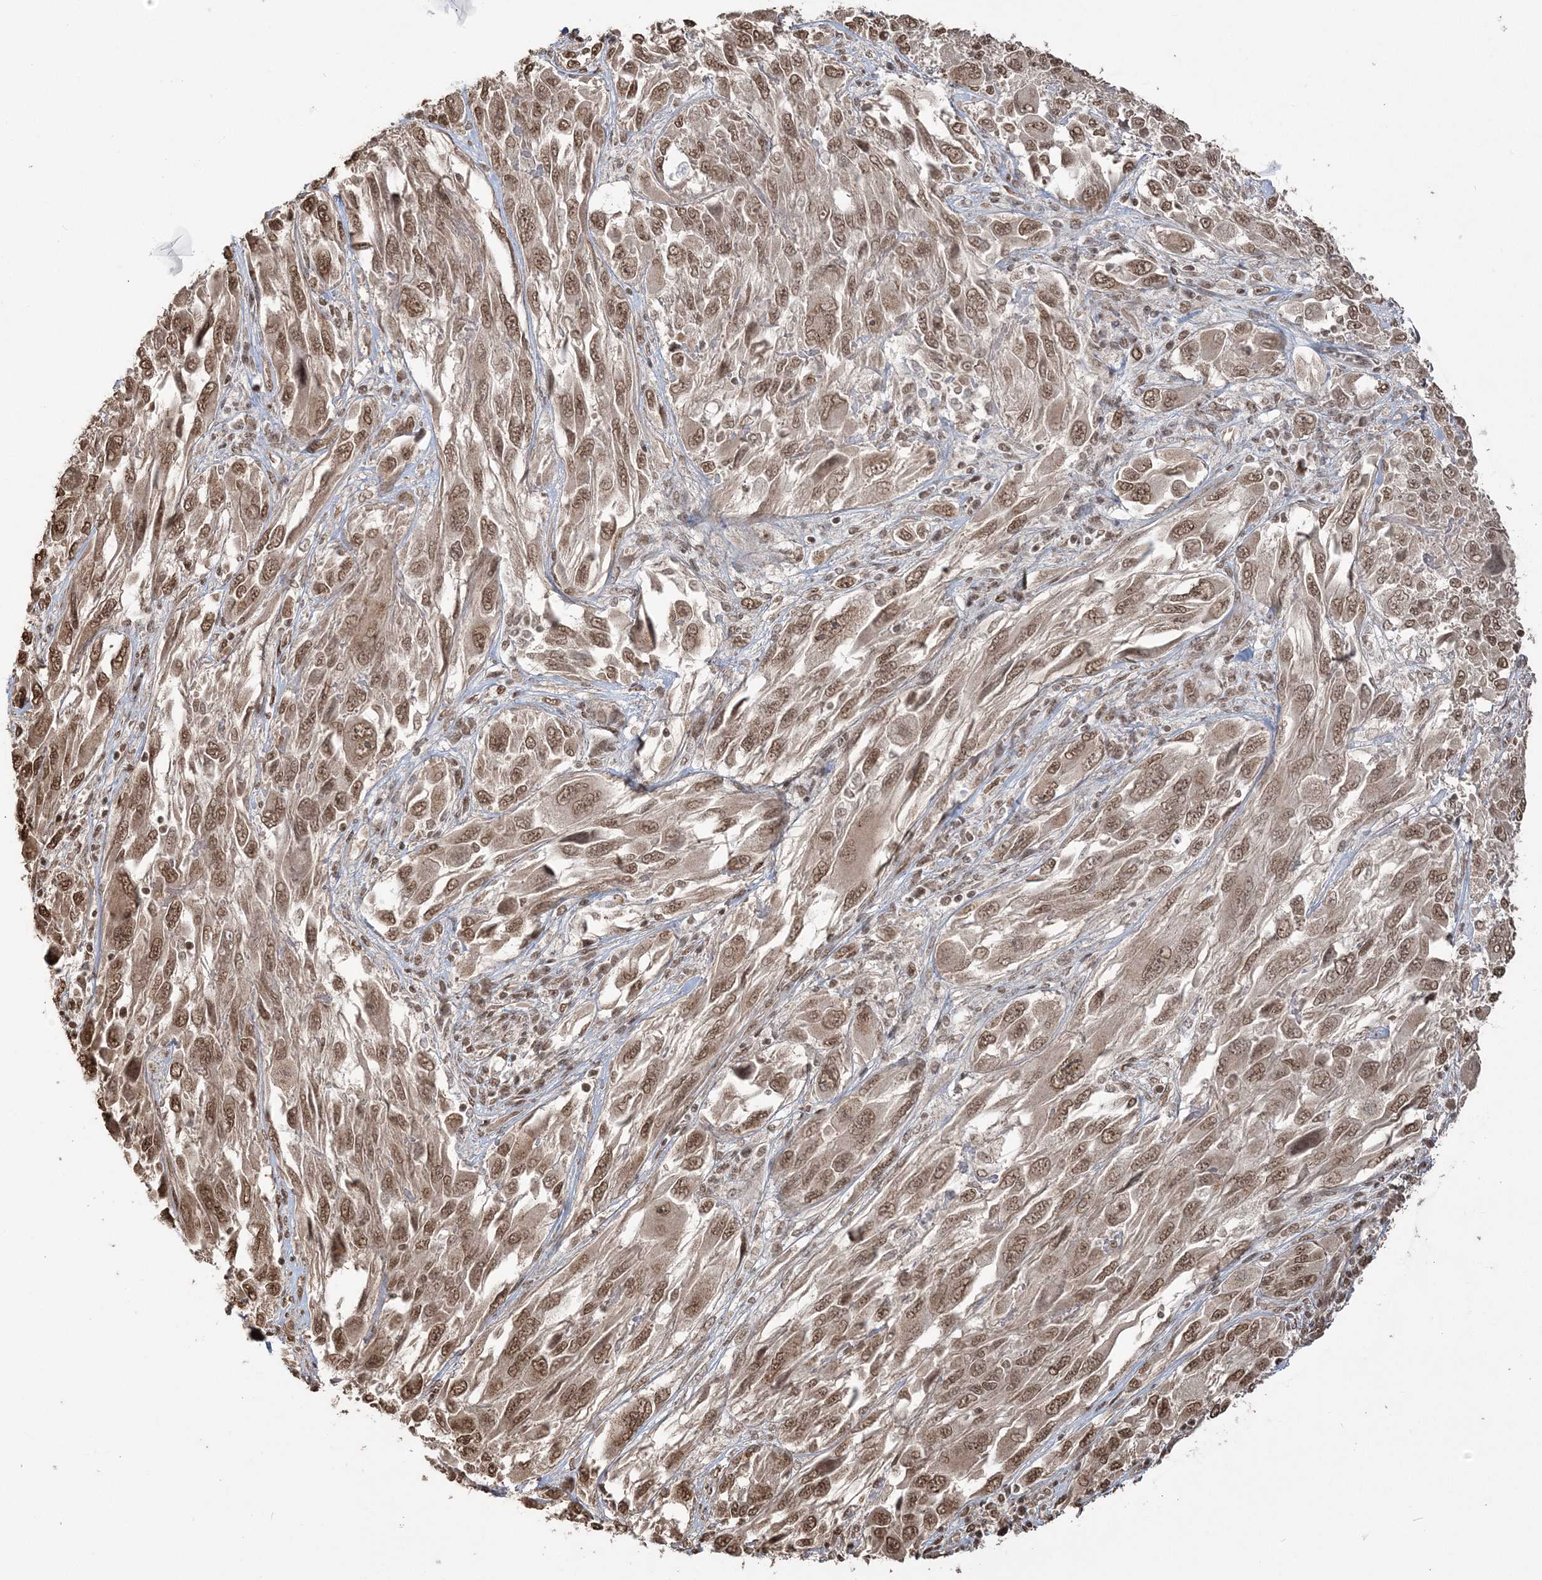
{"staining": {"intensity": "moderate", "quantity": ">75%", "location": "cytoplasmic/membranous,nuclear"}, "tissue": "melanoma", "cell_type": "Tumor cells", "image_type": "cancer", "snomed": [{"axis": "morphology", "description": "Malignant melanoma, NOS"}, {"axis": "topography", "description": "Skin"}], "caption": "Immunohistochemical staining of human melanoma displays medium levels of moderate cytoplasmic/membranous and nuclear staining in about >75% of tumor cells. (DAB (3,3'-diaminobenzidine) = brown stain, brightfield microscopy at high magnification).", "gene": "ZNF839", "patient": {"sex": "female", "age": 91}}